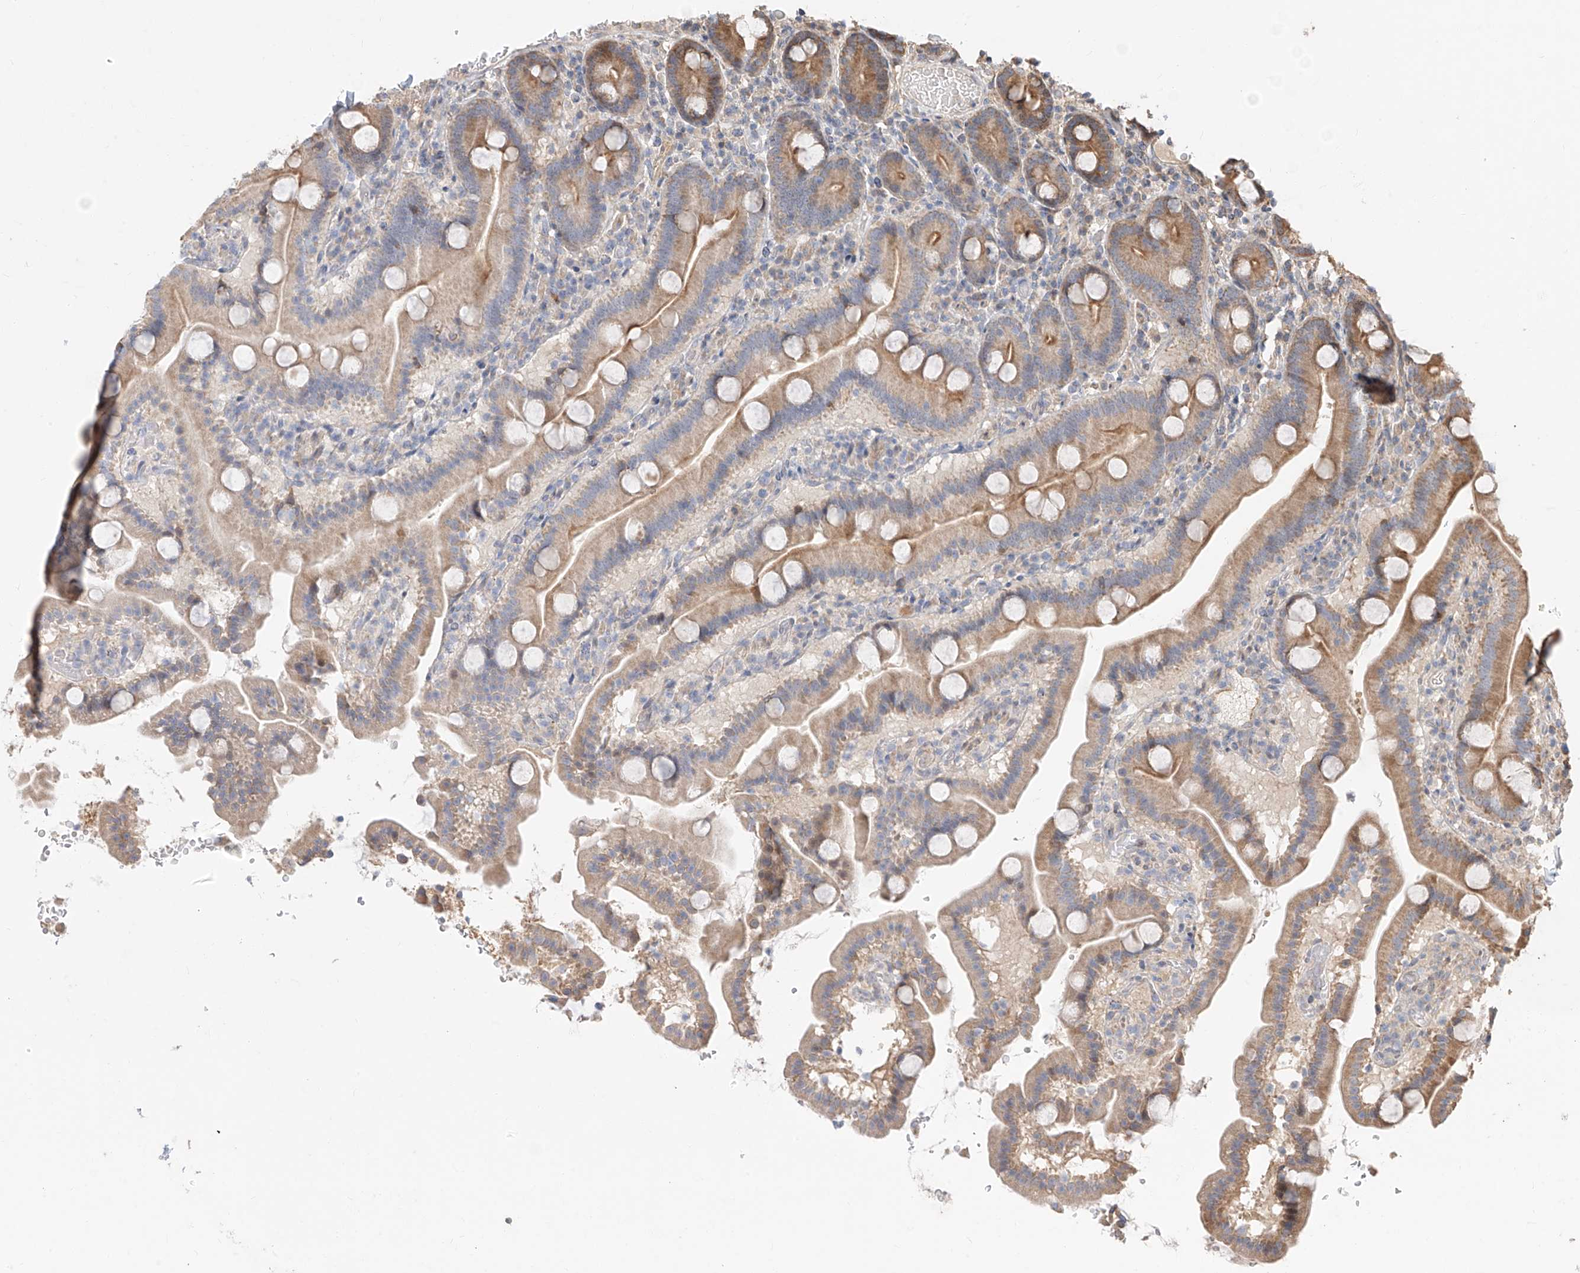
{"staining": {"intensity": "moderate", "quantity": ">75%", "location": "cytoplasmic/membranous"}, "tissue": "duodenum", "cell_type": "Glandular cells", "image_type": "normal", "snomed": [{"axis": "morphology", "description": "Normal tissue, NOS"}, {"axis": "topography", "description": "Duodenum"}], "caption": "Protein expression analysis of benign duodenum displays moderate cytoplasmic/membranous positivity in approximately >75% of glandular cells.", "gene": "TMEM61", "patient": {"sex": "male", "age": 55}}